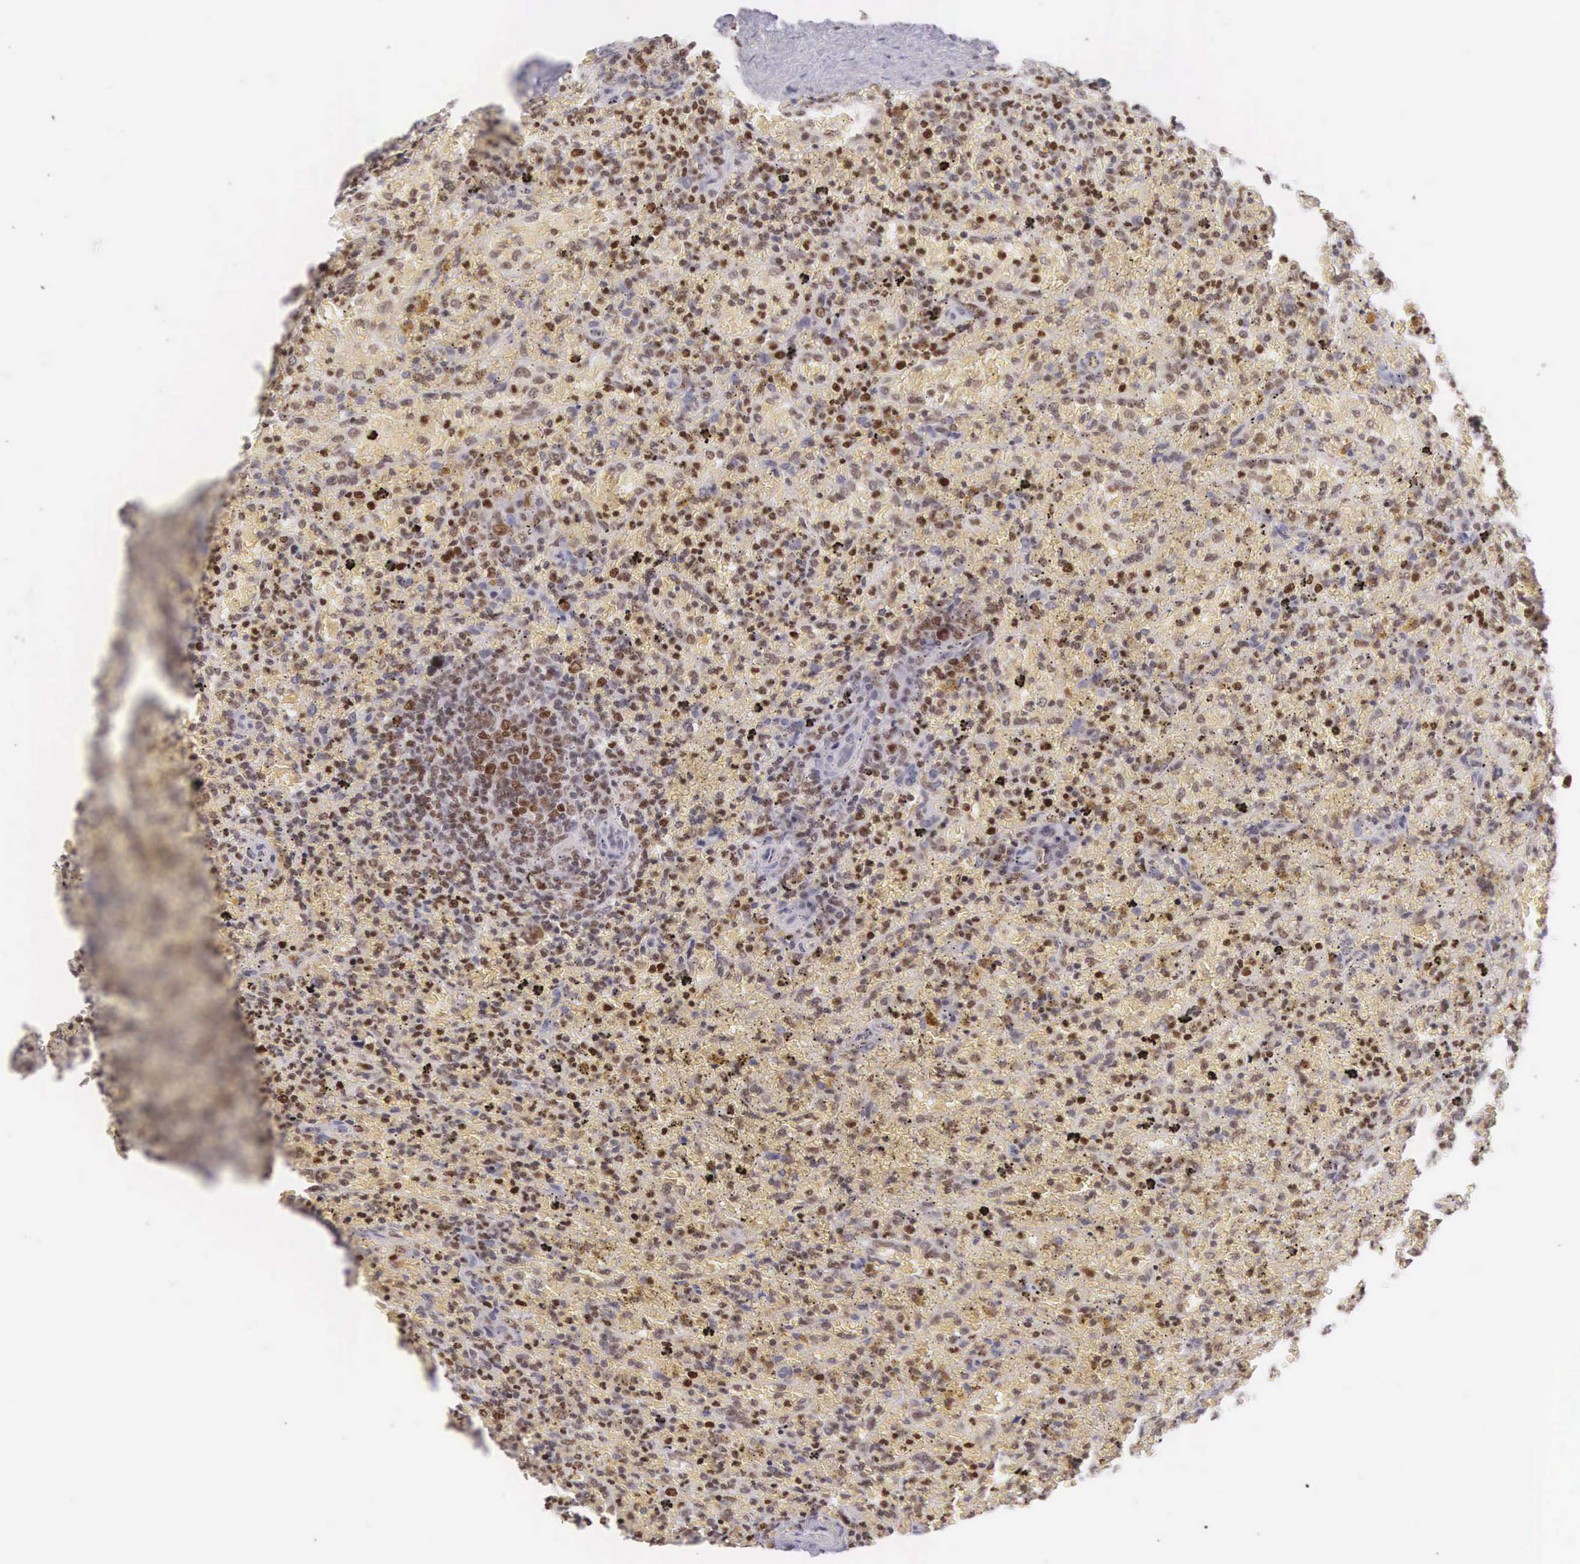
{"staining": {"intensity": "strong", "quantity": ">75%", "location": "nuclear"}, "tissue": "lymphoma", "cell_type": "Tumor cells", "image_type": "cancer", "snomed": [{"axis": "morphology", "description": "Malignant lymphoma, non-Hodgkin's type, High grade"}, {"axis": "topography", "description": "Spleen"}, {"axis": "topography", "description": "Lymph node"}], "caption": "Human malignant lymphoma, non-Hodgkin's type (high-grade) stained for a protein (brown) reveals strong nuclear positive expression in about >75% of tumor cells.", "gene": "VRK1", "patient": {"sex": "female", "age": 70}}